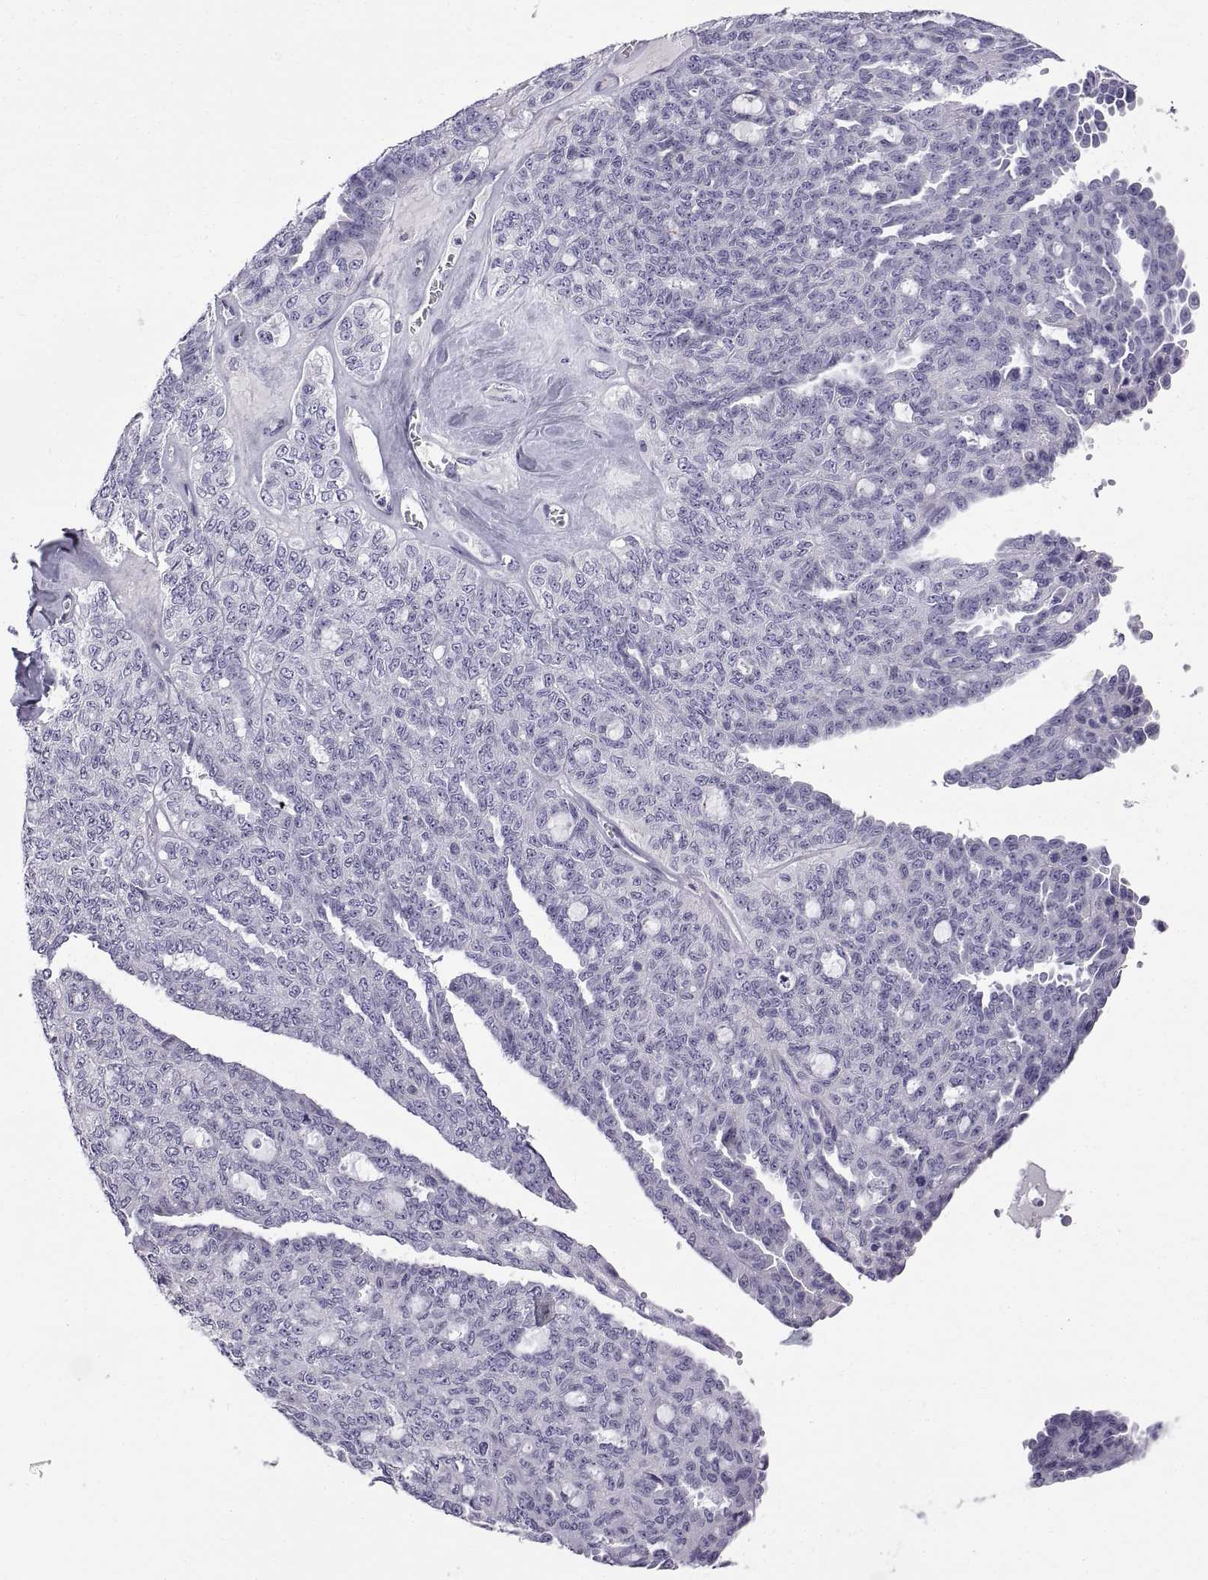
{"staining": {"intensity": "negative", "quantity": "none", "location": "none"}, "tissue": "ovarian cancer", "cell_type": "Tumor cells", "image_type": "cancer", "snomed": [{"axis": "morphology", "description": "Cystadenocarcinoma, serous, NOS"}, {"axis": "topography", "description": "Ovary"}], "caption": "This is a image of IHC staining of ovarian cancer, which shows no expression in tumor cells.", "gene": "SPDYE1", "patient": {"sex": "female", "age": 71}}